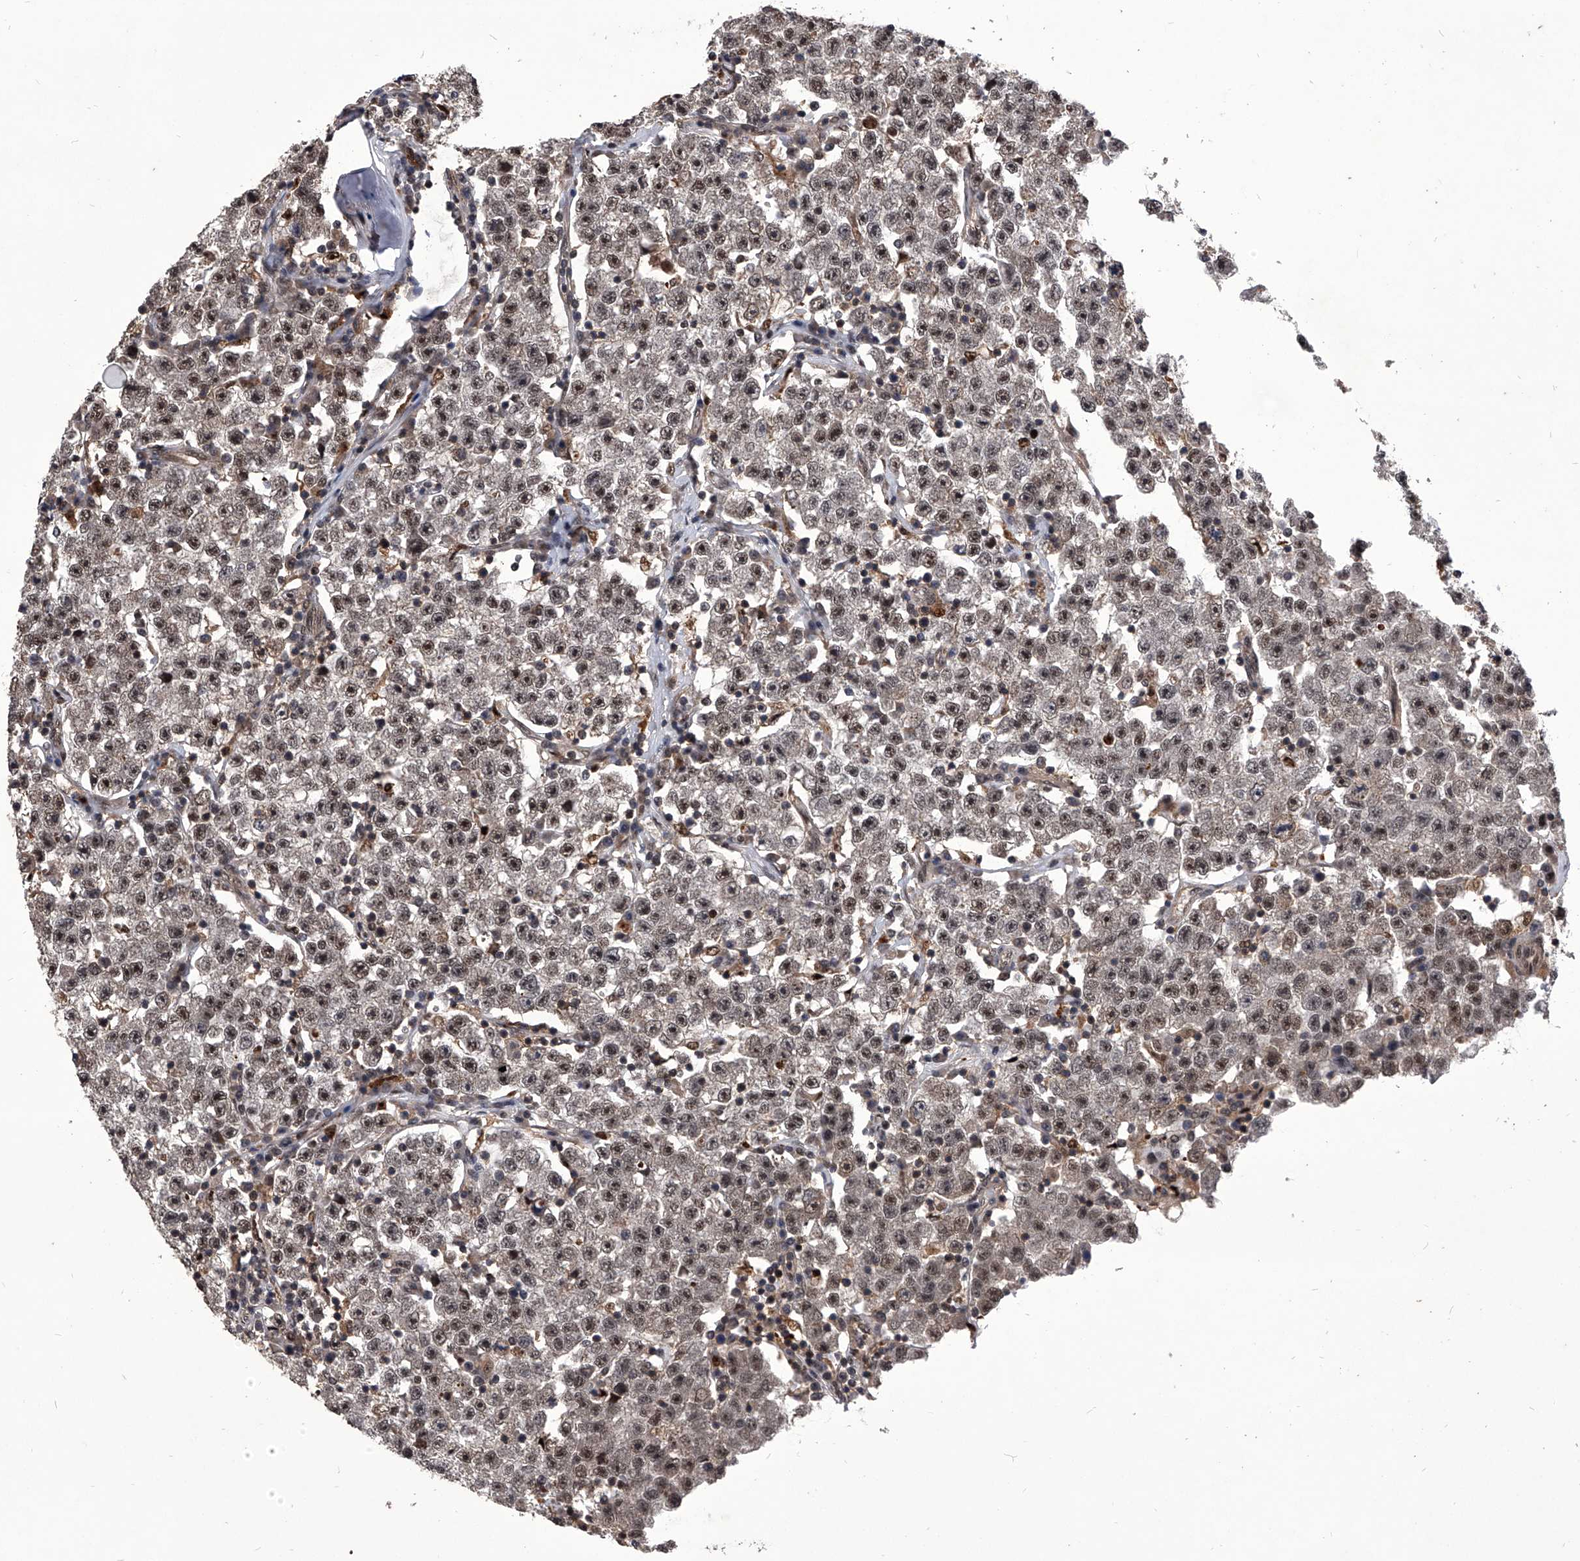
{"staining": {"intensity": "weak", "quantity": ">75%", "location": "nuclear"}, "tissue": "testis cancer", "cell_type": "Tumor cells", "image_type": "cancer", "snomed": [{"axis": "morphology", "description": "Seminoma, NOS"}, {"axis": "topography", "description": "Testis"}], "caption": "A high-resolution image shows immunohistochemistry staining of testis cancer, which displays weak nuclear staining in approximately >75% of tumor cells. The staining was performed using DAB, with brown indicating positive protein expression. Nuclei are stained blue with hematoxylin.", "gene": "CMTR1", "patient": {"sex": "male", "age": 22}}